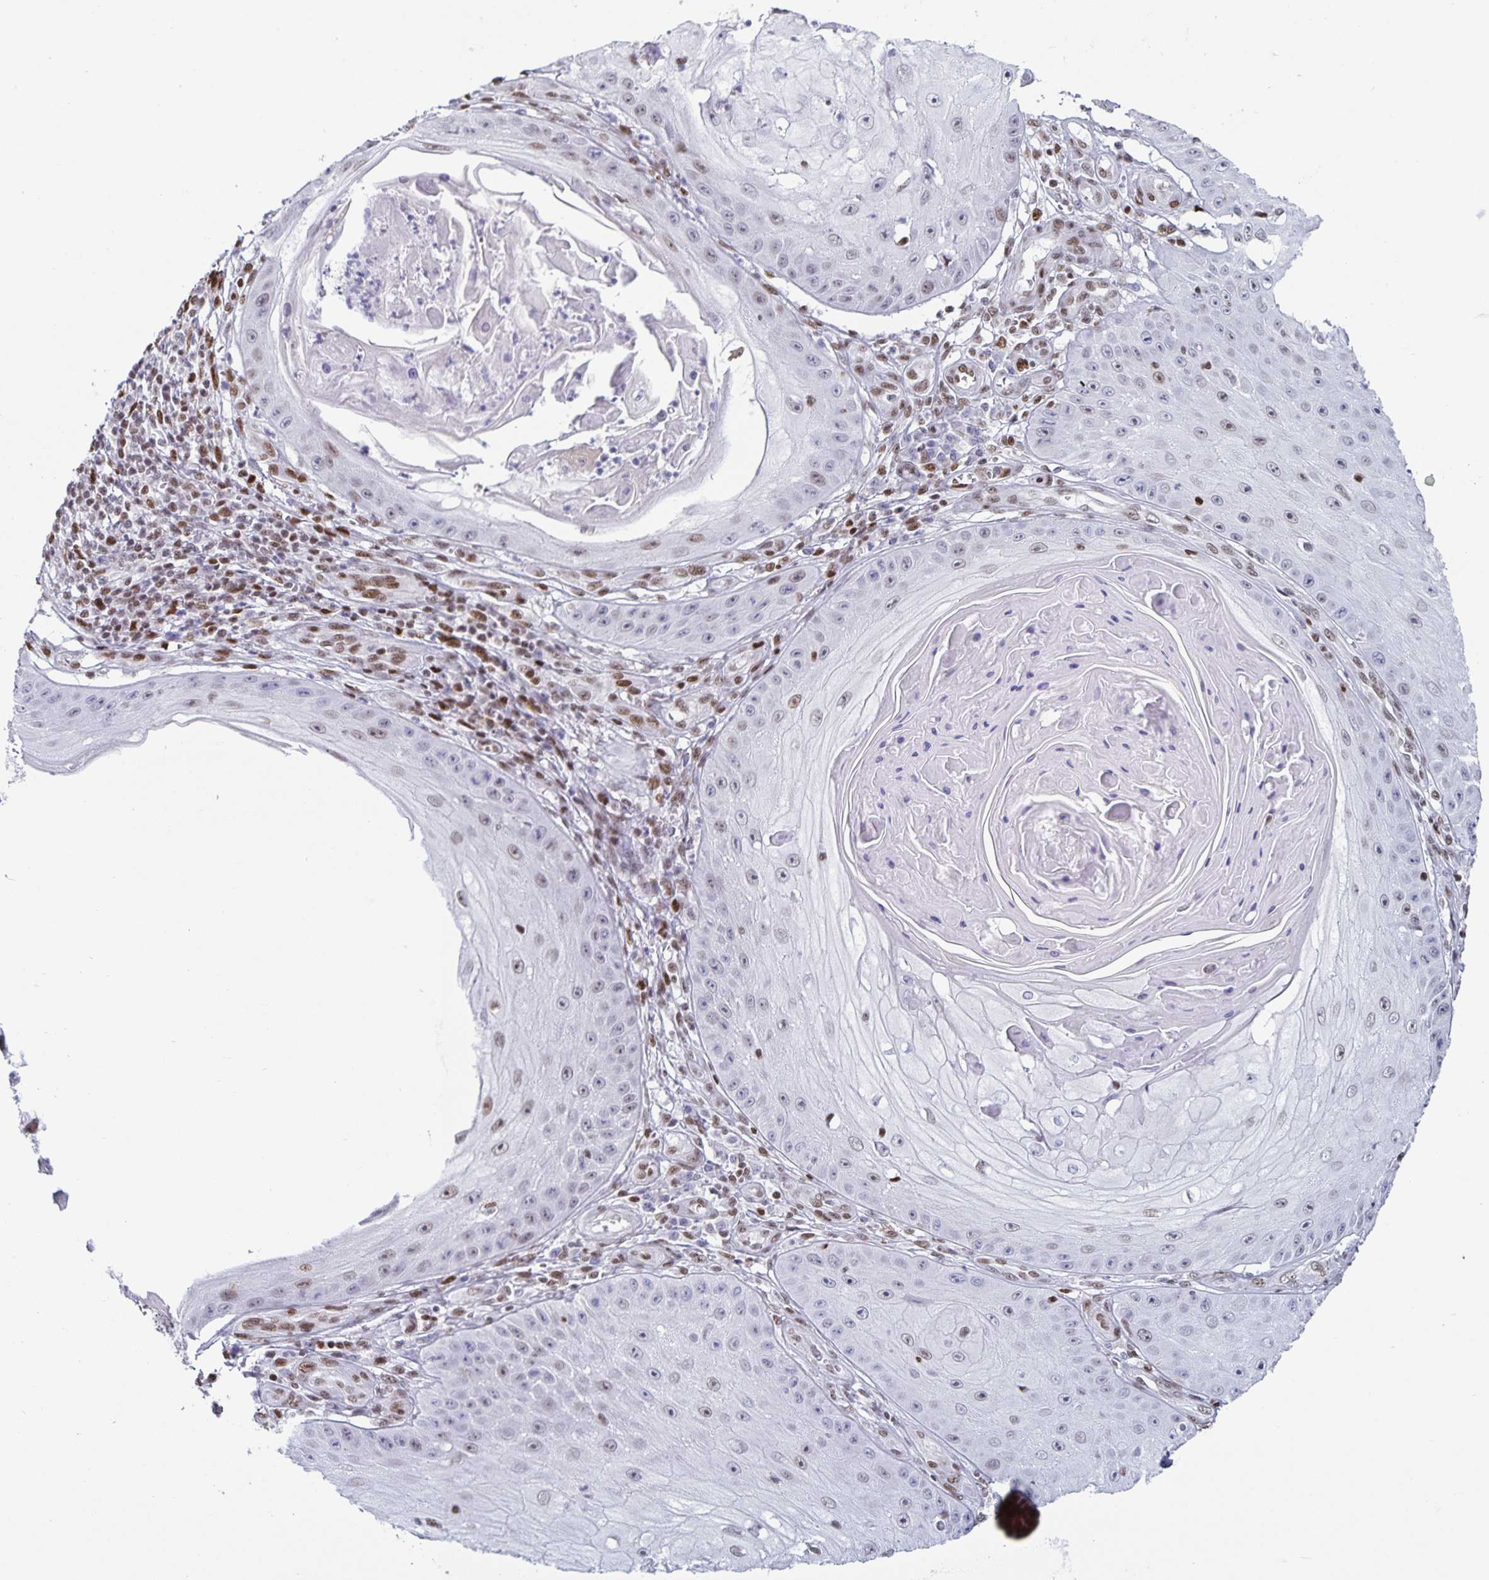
{"staining": {"intensity": "moderate", "quantity": "<25%", "location": "nuclear"}, "tissue": "skin cancer", "cell_type": "Tumor cells", "image_type": "cancer", "snomed": [{"axis": "morphology", "description": "Squamous cell carcinoma, NOS"}, {"axis": "topography", "description": "Skin"}], "caption": "A brown stain shows moderate nuclear expression of a protein in human skin cancer (squamous cell carcinoma) tumor cells.", "gene": "JUND", "patient": {"sex": "male", "age": 70}}